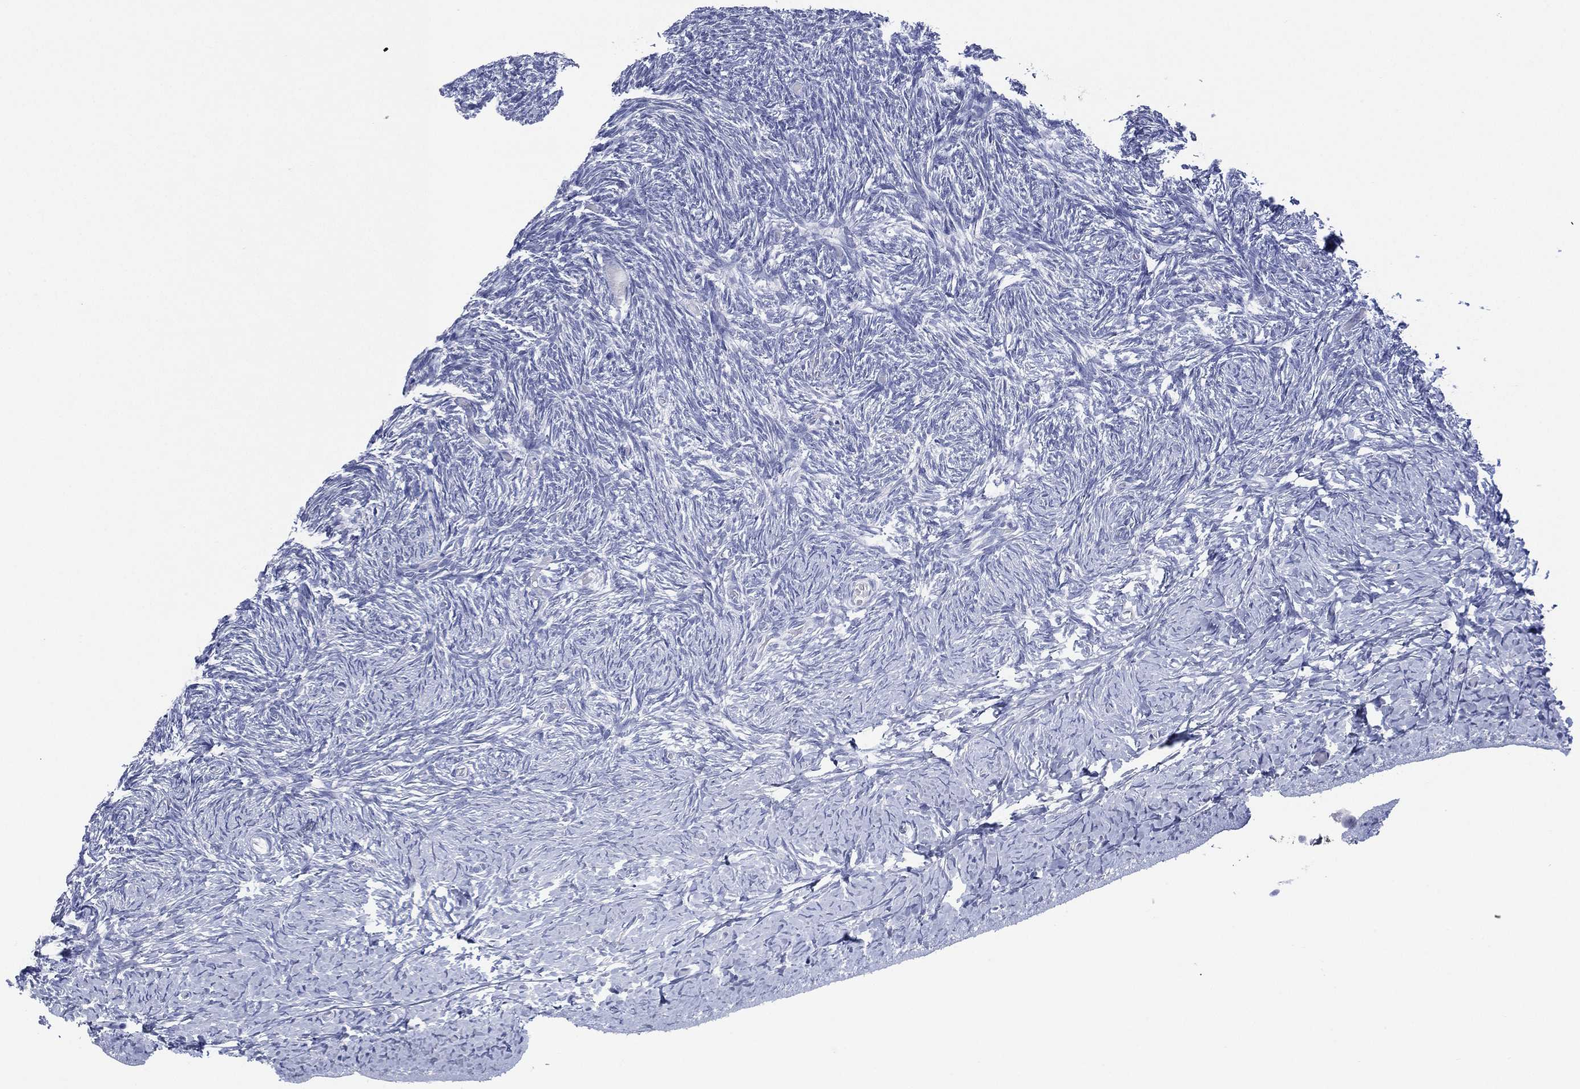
{"staining": {"intensity": "negative", "quantity": "none", "location": "none"}, "tissue": "ovary", "cell_type": "Ovarian stroma cells", "image_type": "normal", "snomed": [{"axis": "morphology", "description": "Normal tissue, NOS"}, {"axis": "topography", "description": "Ovary"}], "caption": "Protein analysis of unremarkable ovary reveals no significant positivity in ovarian stroma cells. (DAB immunohistochemistry (IHC) with hematoxylin counter stain).", "gene": "KRT35", "patient": {"sex": "female", "age": 39}}